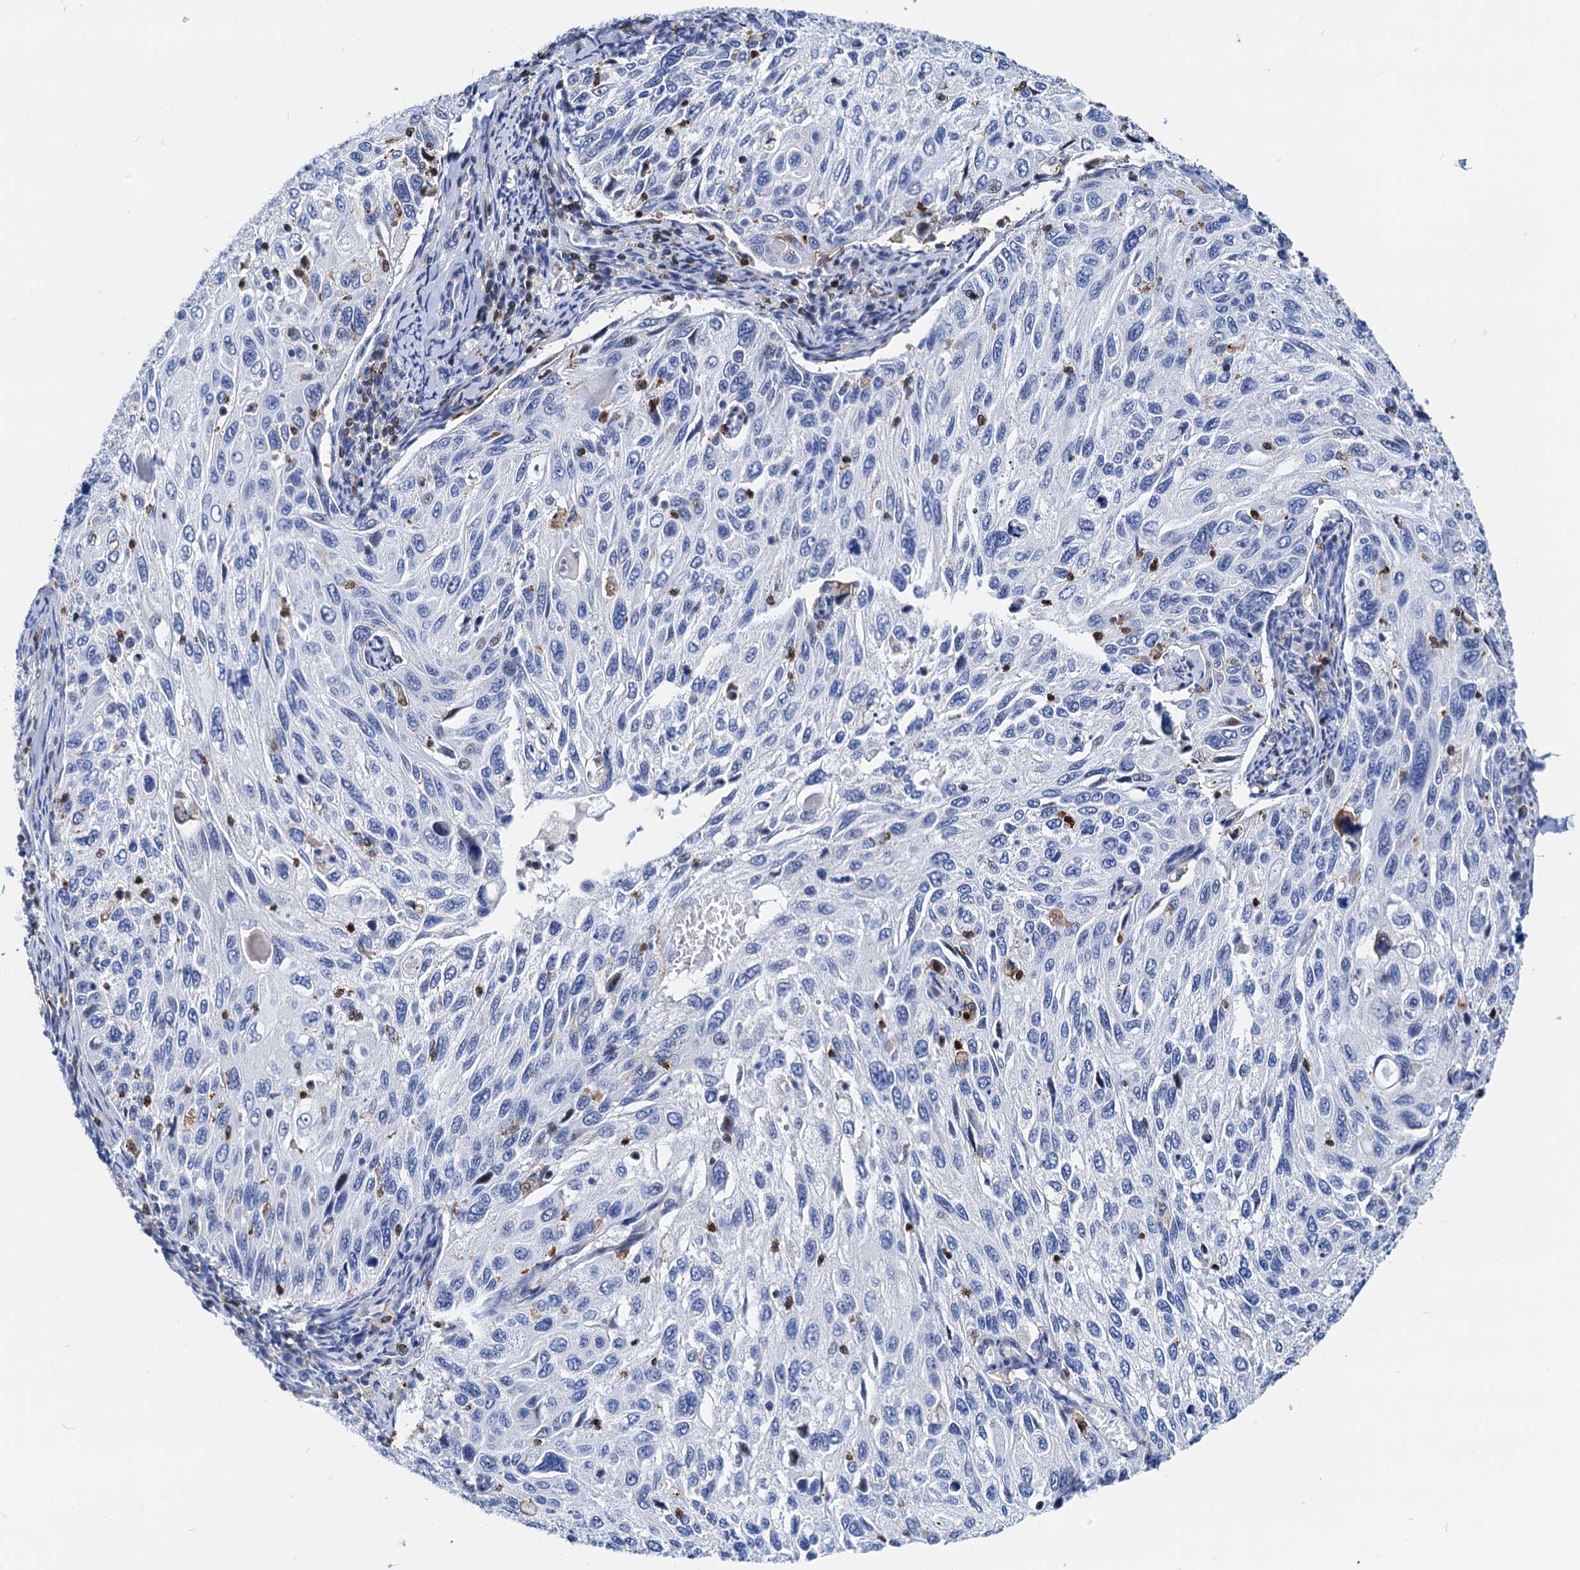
{"staining": {"intensity": "negative", "quantity": "none", "location": "none"}, "tissue": "cervical cancer", "cell_type": "Tumor cells", "image_type": "cancer", "snomed": [{"axis": "morphology", "description": "Squamous cell carcinoma, NOS"}, {"axis": "topography", "description": "Cervix"}], "caption": "There is no significant staining in tumor cells of squamous cell carcinoma (cervical). (DAB (3,3'-diaminobenzidine) immunohistochemistry with hematoxylin counter stain).", "gene": "LCP2", "patient": {"sex": "female", "age": 70}}